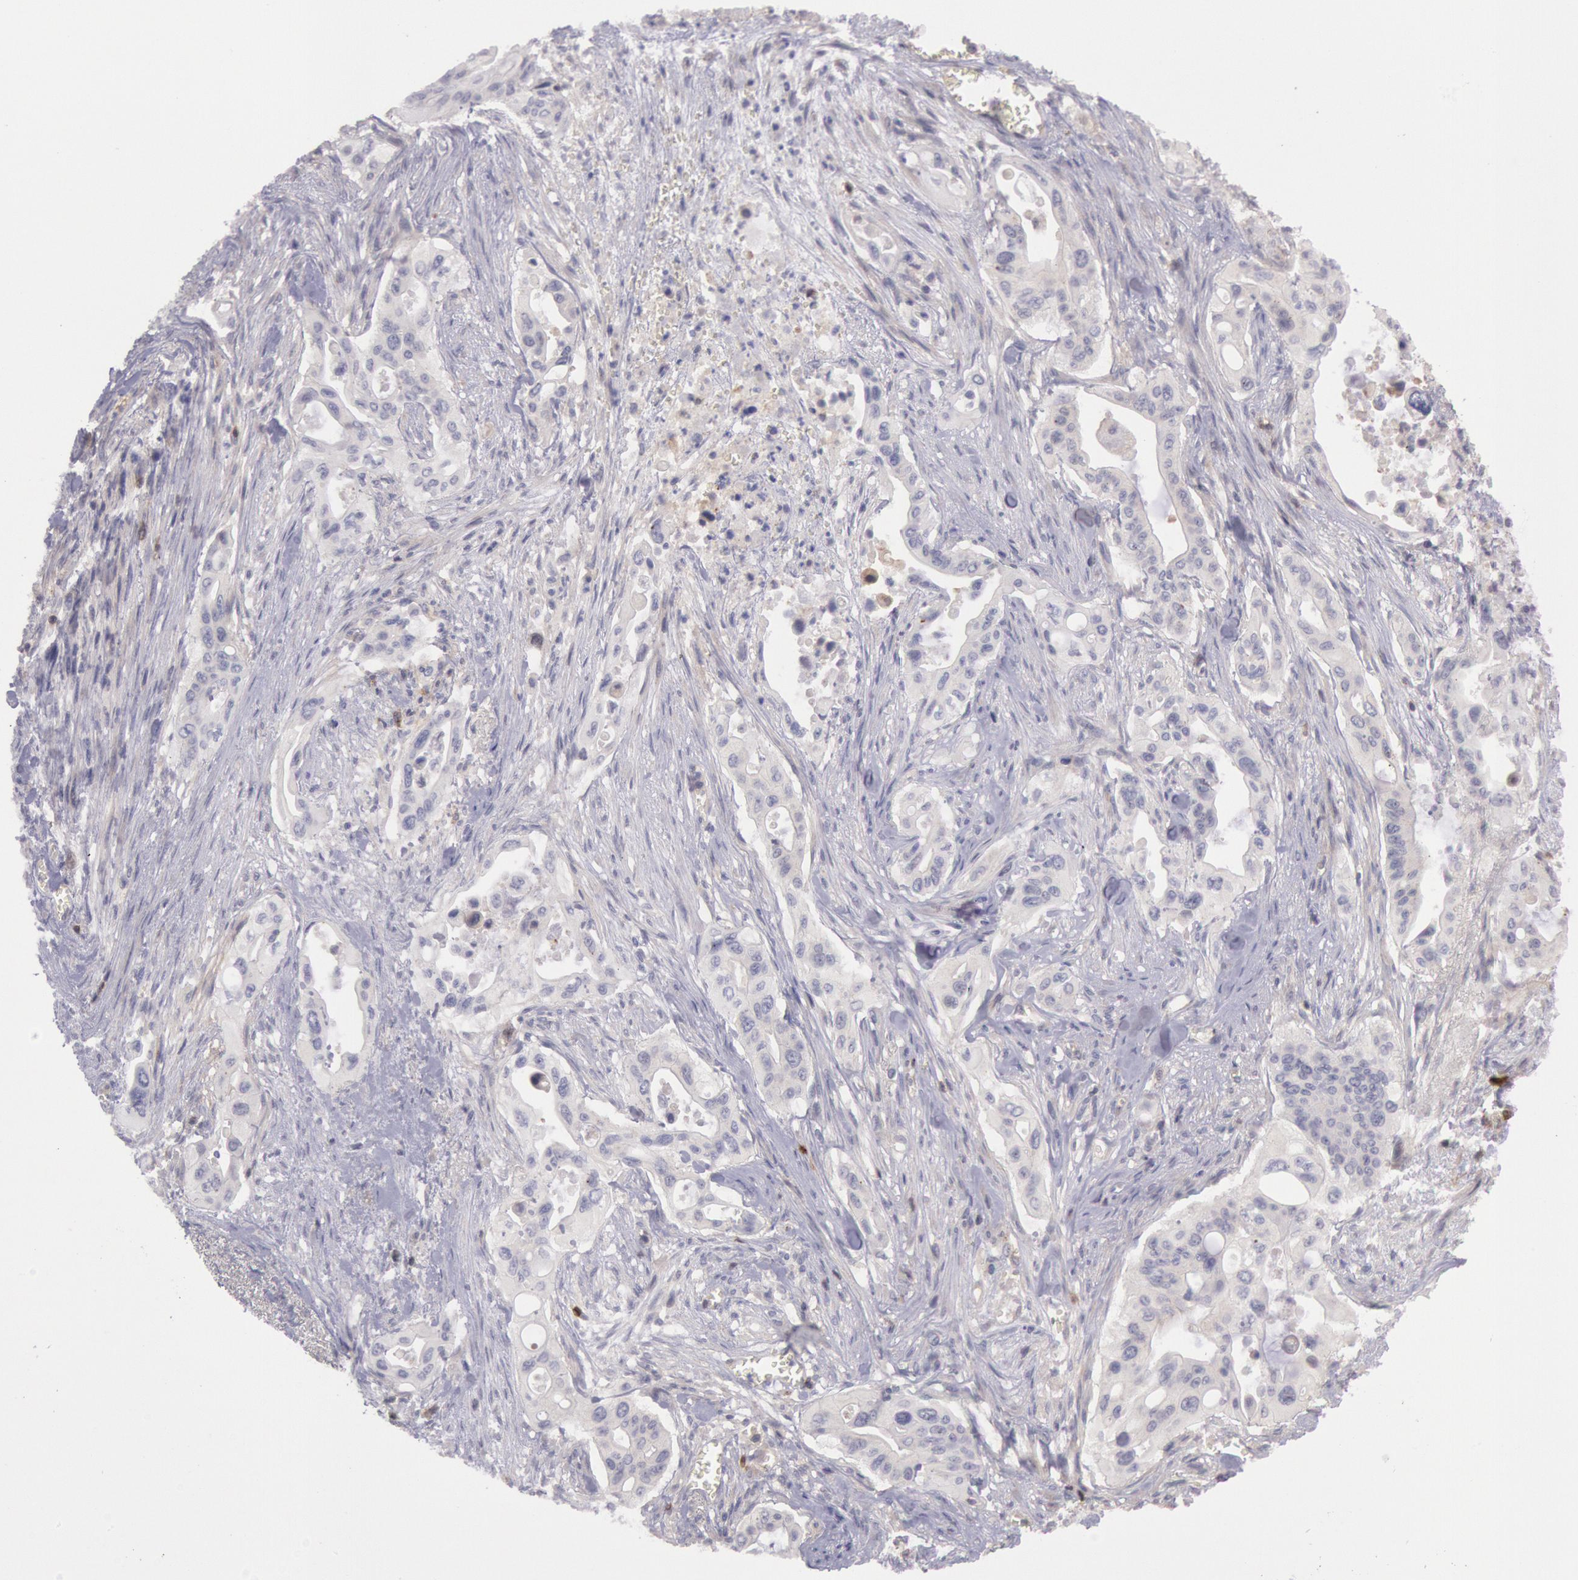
{"staining": {"intensity": "negative", "quantity": "none", "location": "none"}, "tissue": "pancreatic cancer", "cell_type": "Tumor cells", "image_type": "cancer", "snomed": [{"axis": "morphology", "description": "Adenocarcinoma, NOS"}, {"axis": "topography", "description": "Pancreas"}], "caption": "This histopathology image is of pancreatic cancer (adenocarcinoma) stained with immunohistochemistry (IHC) to label a protein in brown with the nuclei are counter-stained blue. There is no positivity in tumor cells.", "gene": "TRIB2", "patient": {"sex": "male", "age": 77}}